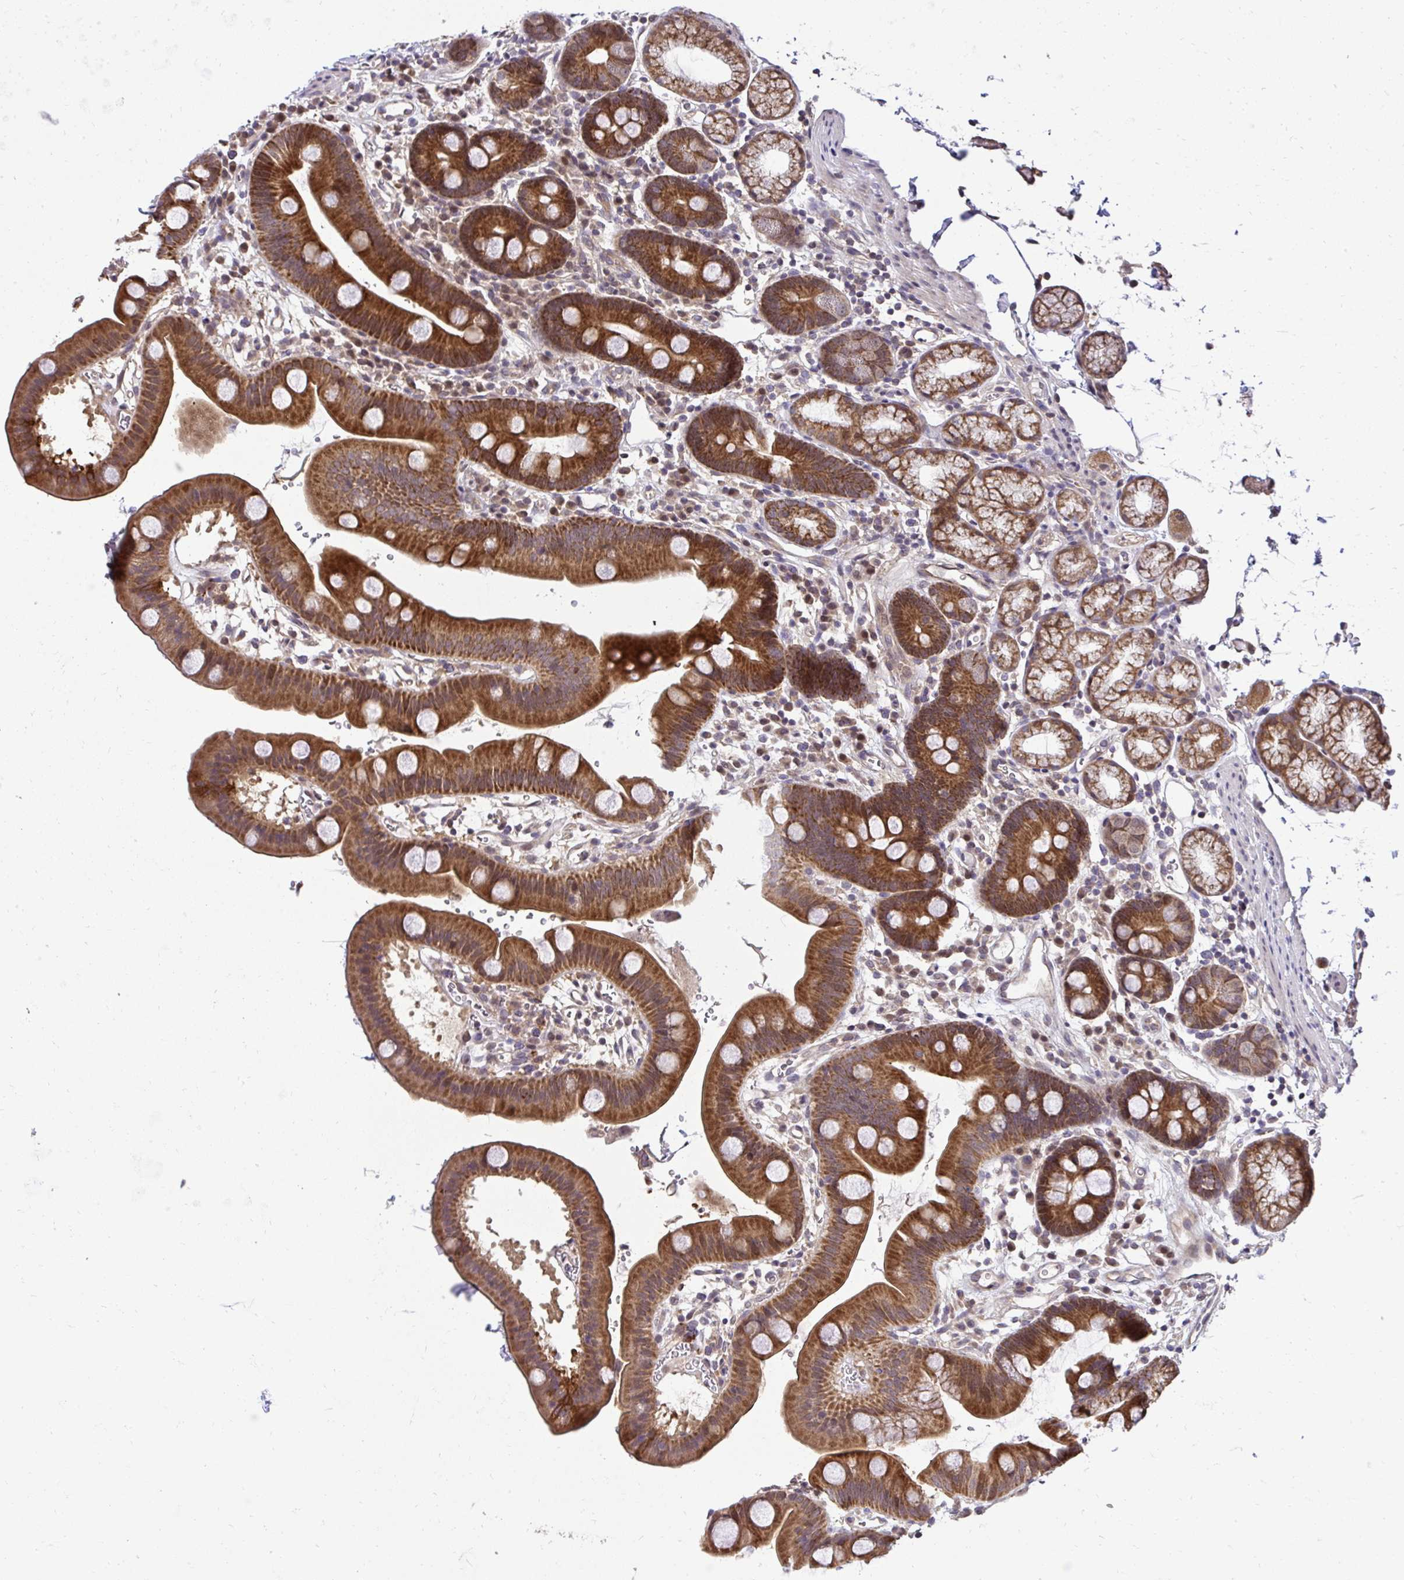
{"staining": {"intensity": "strong", "quantity": ">75%", "location": "cytoplasmic/membranous"}, "tissue": "duodenum", "cell_type": "Glandular cells", "image_type": "normal", "snomed": [{"axis": "morphology", "description": "Normal tissue, NOS"}, {"axis": "topography", "description": "Duodenum"}], "caption": "A micrograph of duodenum stained for a protein reveals strong cytoplasmic/membranous brown staining in glandular cells.", "gene": "RDH14", "patient": {"sex": "male", "age": 59}}